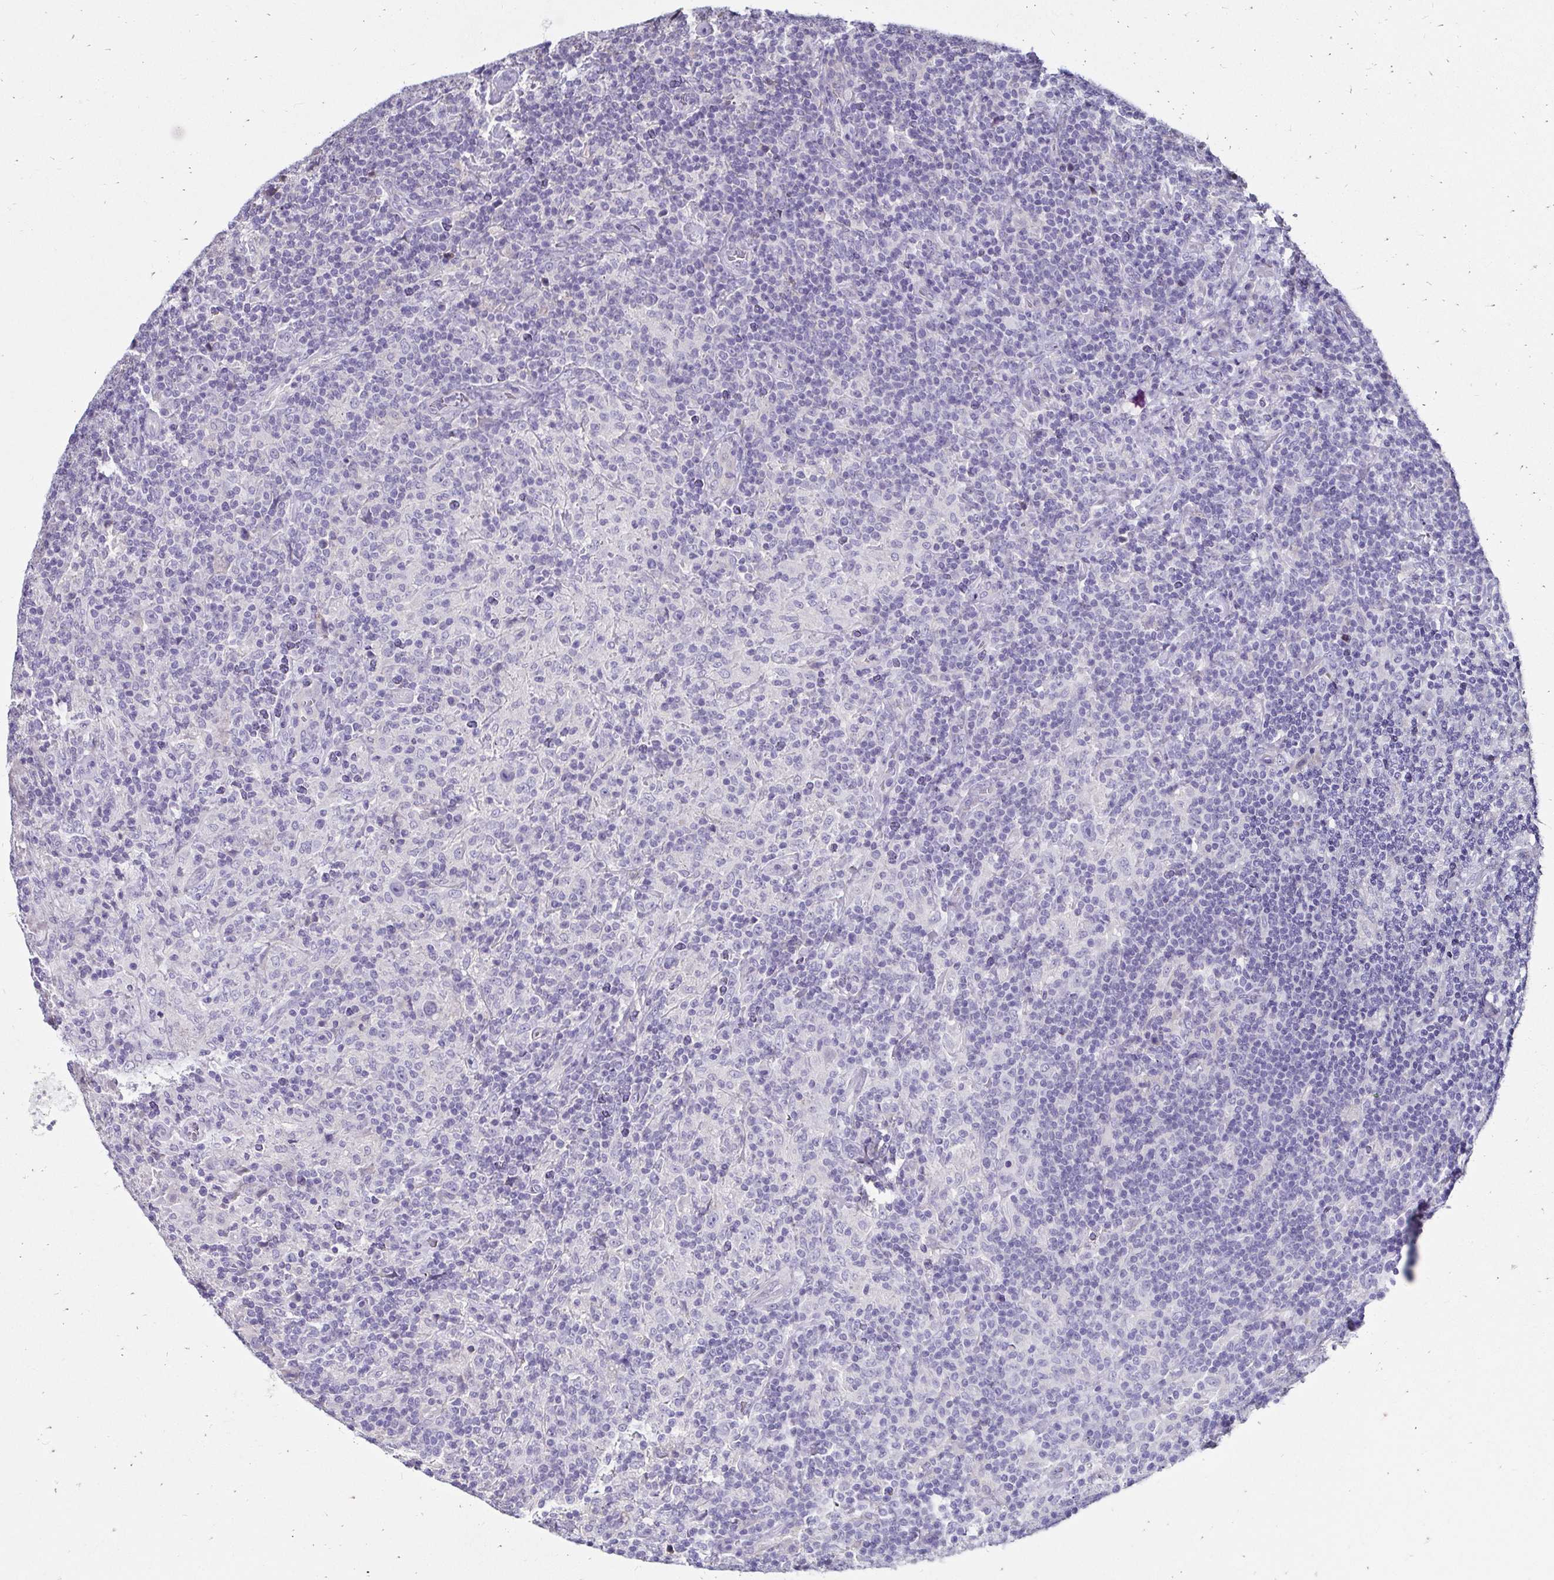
{"staining": {"intensity": "negative", "quantity": "none", "location": "none"}, "tissue": "lymphoma", "cell_type": "Tumor cells", "image_type": "cancer", "snomed": [{"axis": "morphology", "description": "Hodgkin's disease, NOS"}, {"axis": "topography", "description": "Lymph node"}], "caption": "Tumor cells show no significant protein expression in lymphoma. Brightfield microscopy of immunohistochemistry (IHC) stained with DAB (brown) and hematoxylin (blue), captured at high magnification.", "gene": "SCG3", "patient": {"sex": "male", "age": 70}}